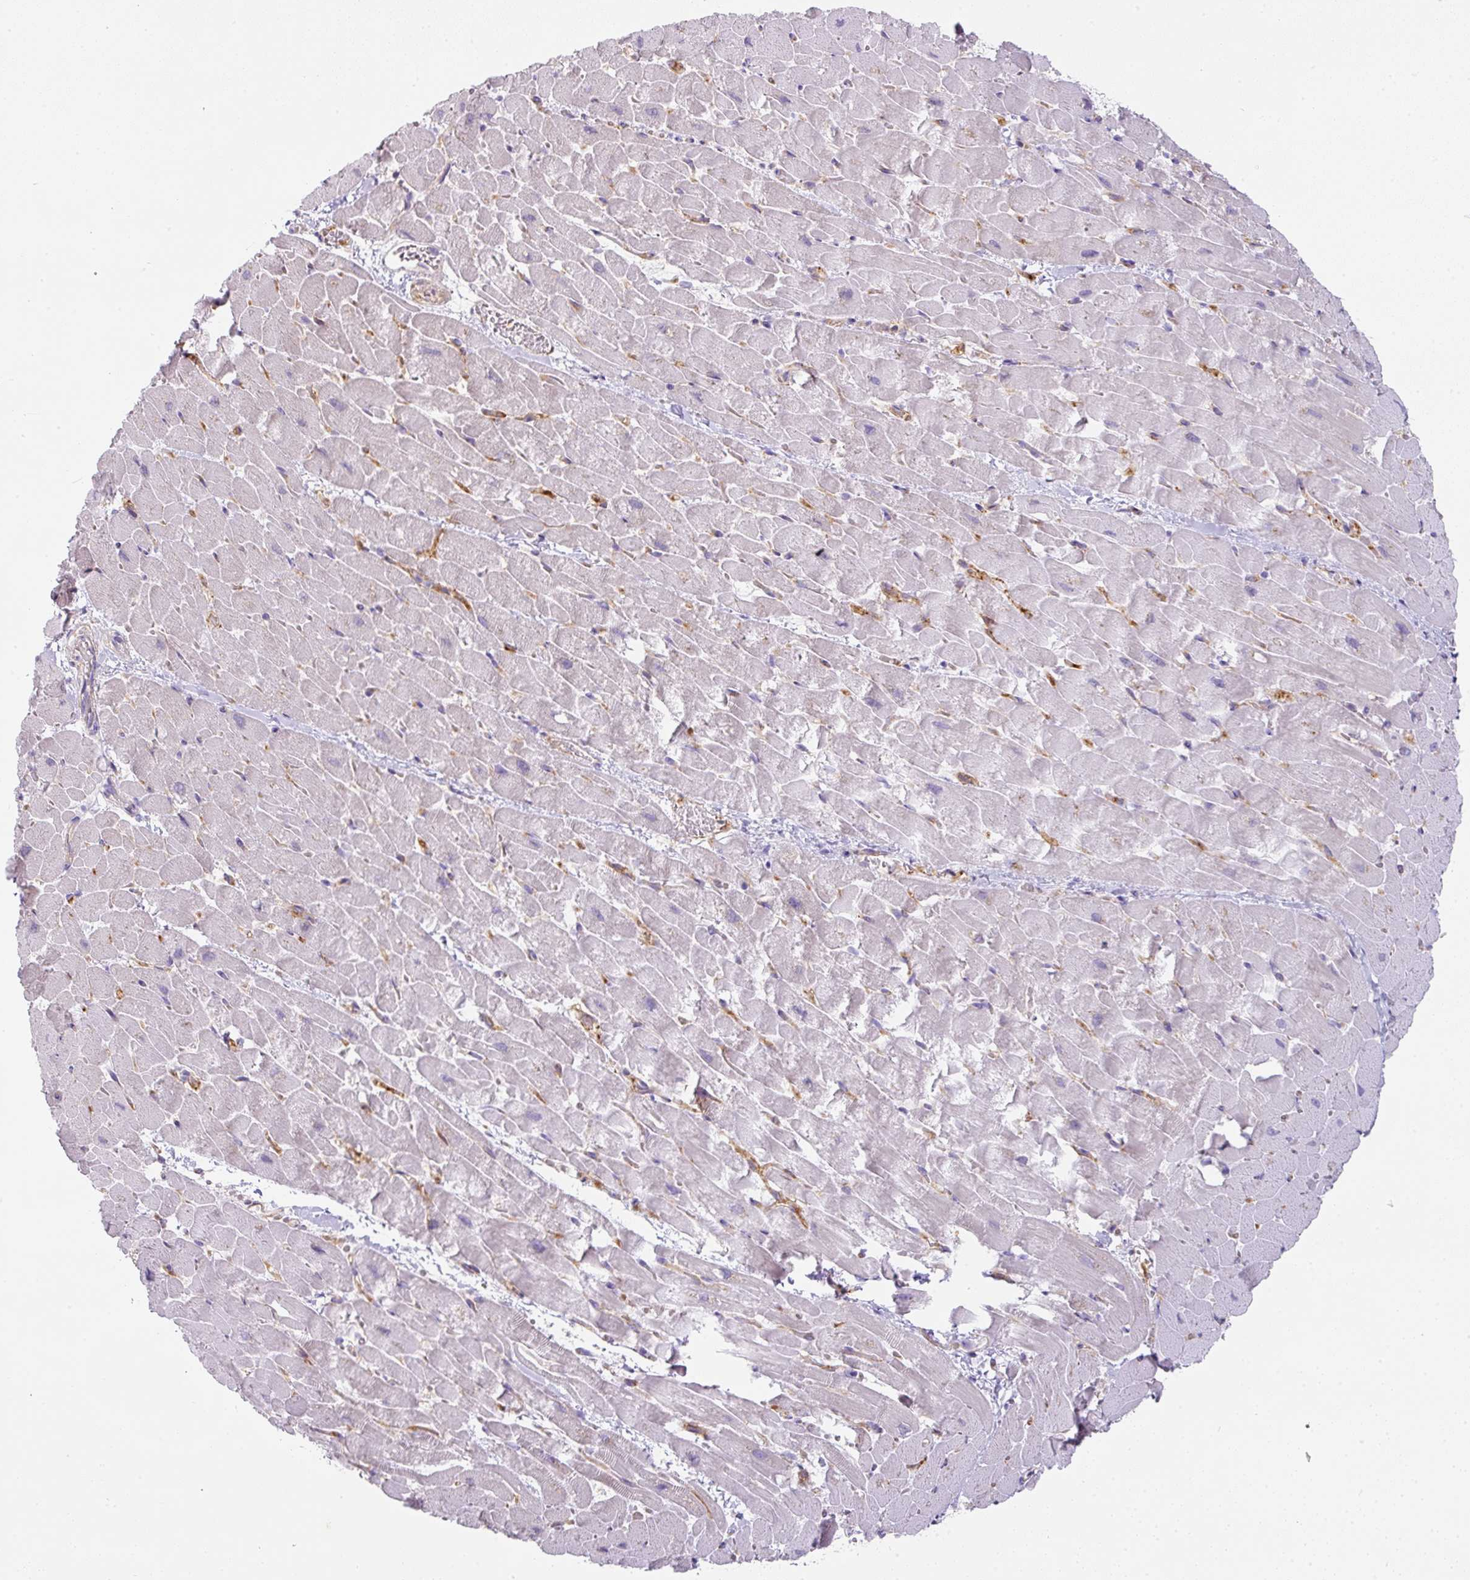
{"staining": {"intensity": "negative", "quantity": "none", "location": "none"}, "tissue": "heart muscle", "cell_type": "Cardiomyocytes", "image_type": "normal", "snomed": [{"axis": "morphology", "description": "Normal tissue, NOS"}, {"axis": "topography", "description": "Heart"}], "caption": "There is no significant staining in cardiomyocytes of heart muscle. Nuclei are stained in blue.", "gene": "OR52N1", "patient": {"sex": "male", "age": 37}}